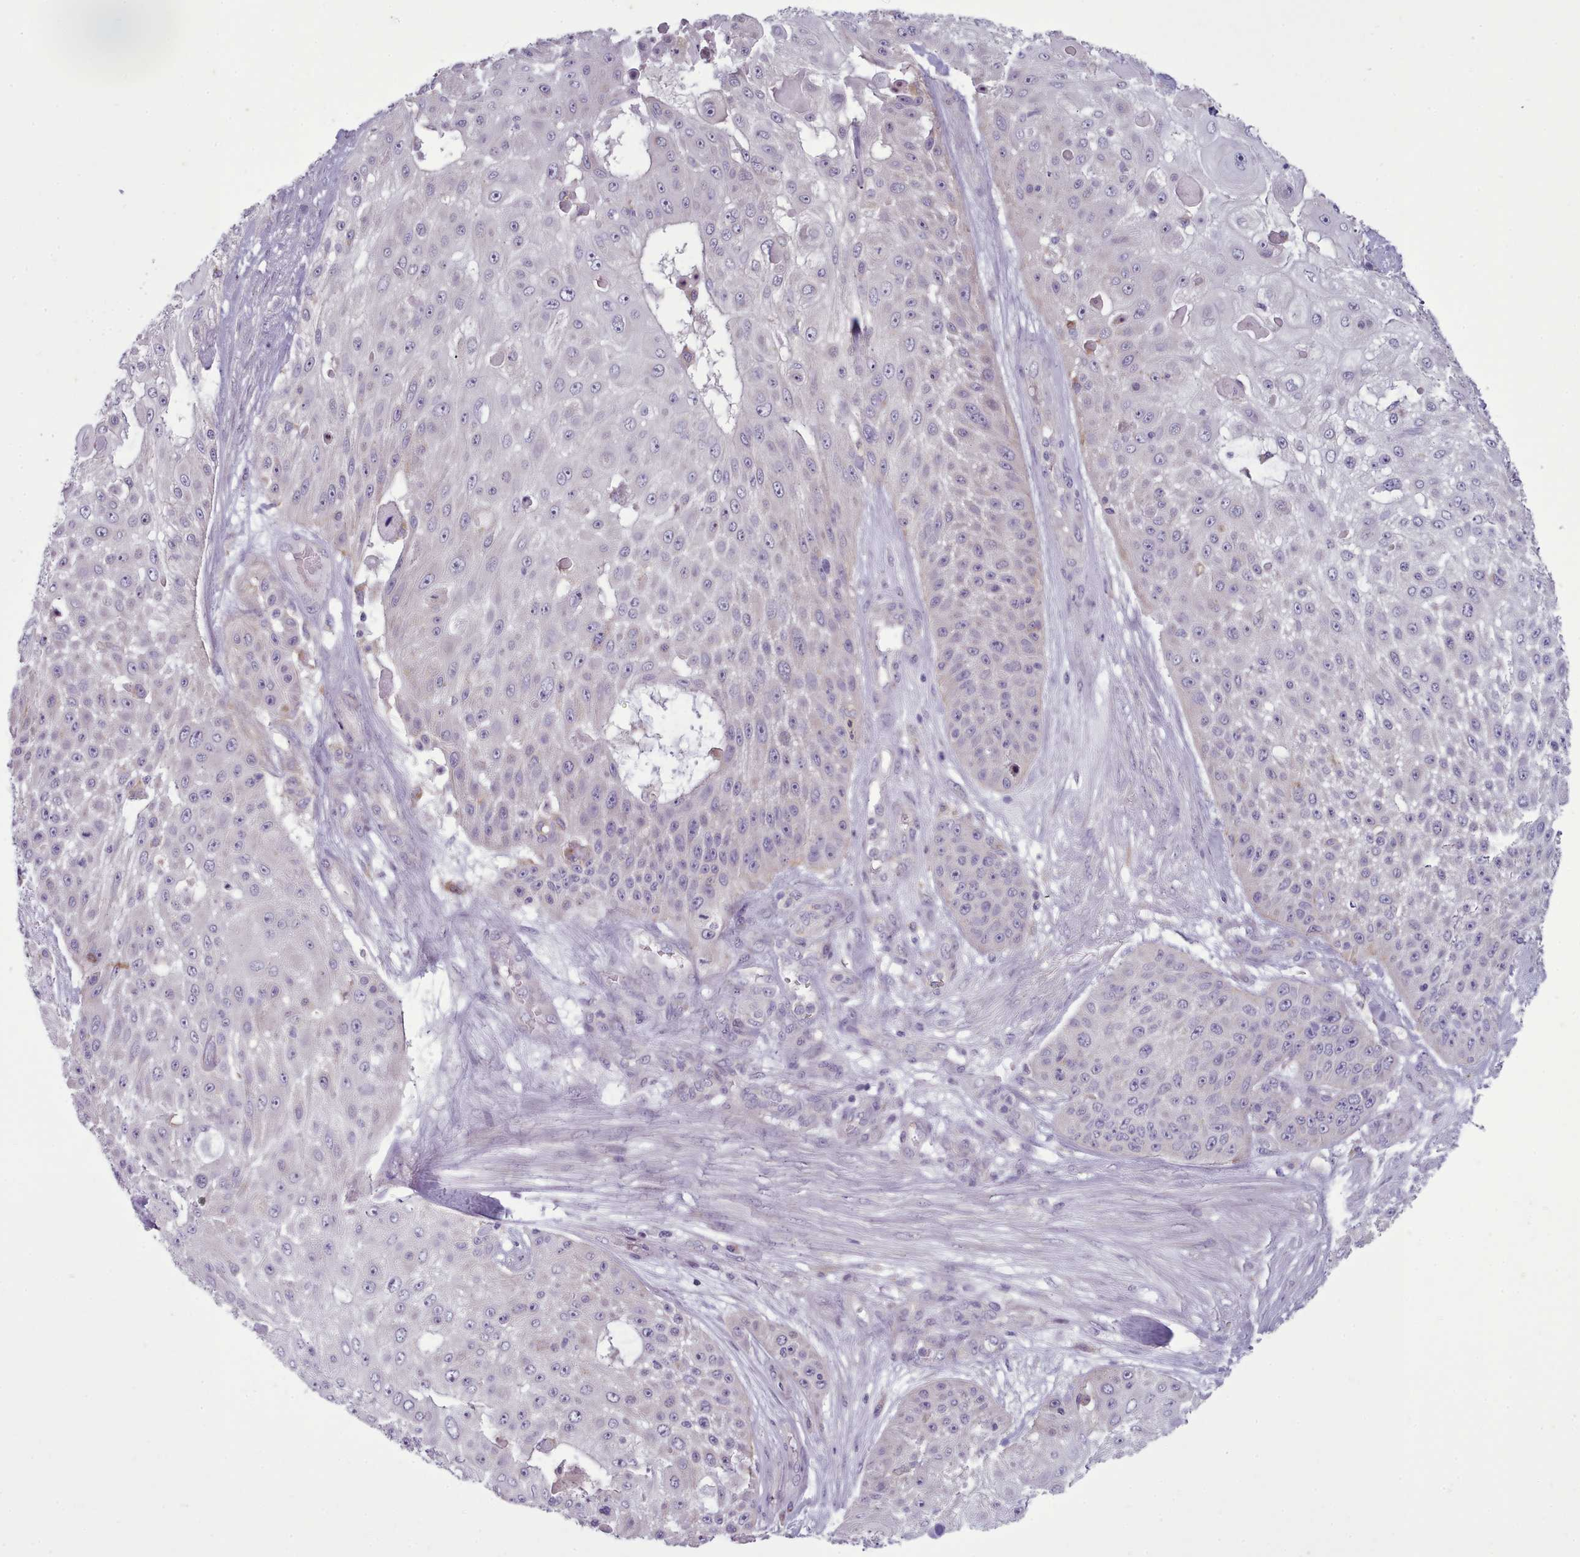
{"staining": {"intensity": "negative", "quantity": "none", "location": "none"}, "tissue": "skin cancer", "cell_type": "Tumor cells", "image_type": "cancer", "snomed": [{"axis": "morphology", "description": "Squamous cell carcinoma, NOS"}, {"axis": "topography", "description": "Skin"}], "caption": "DAB (3,3'-diaminobenzidine) immunohistochemical staining of human squamous cell carcinoma (skin) demonstrates no significant positivity in tumor cells. Nuclei are stained in blue.", "gene": "MYRFL", "patient": {"sex": "female", "age": 86}}